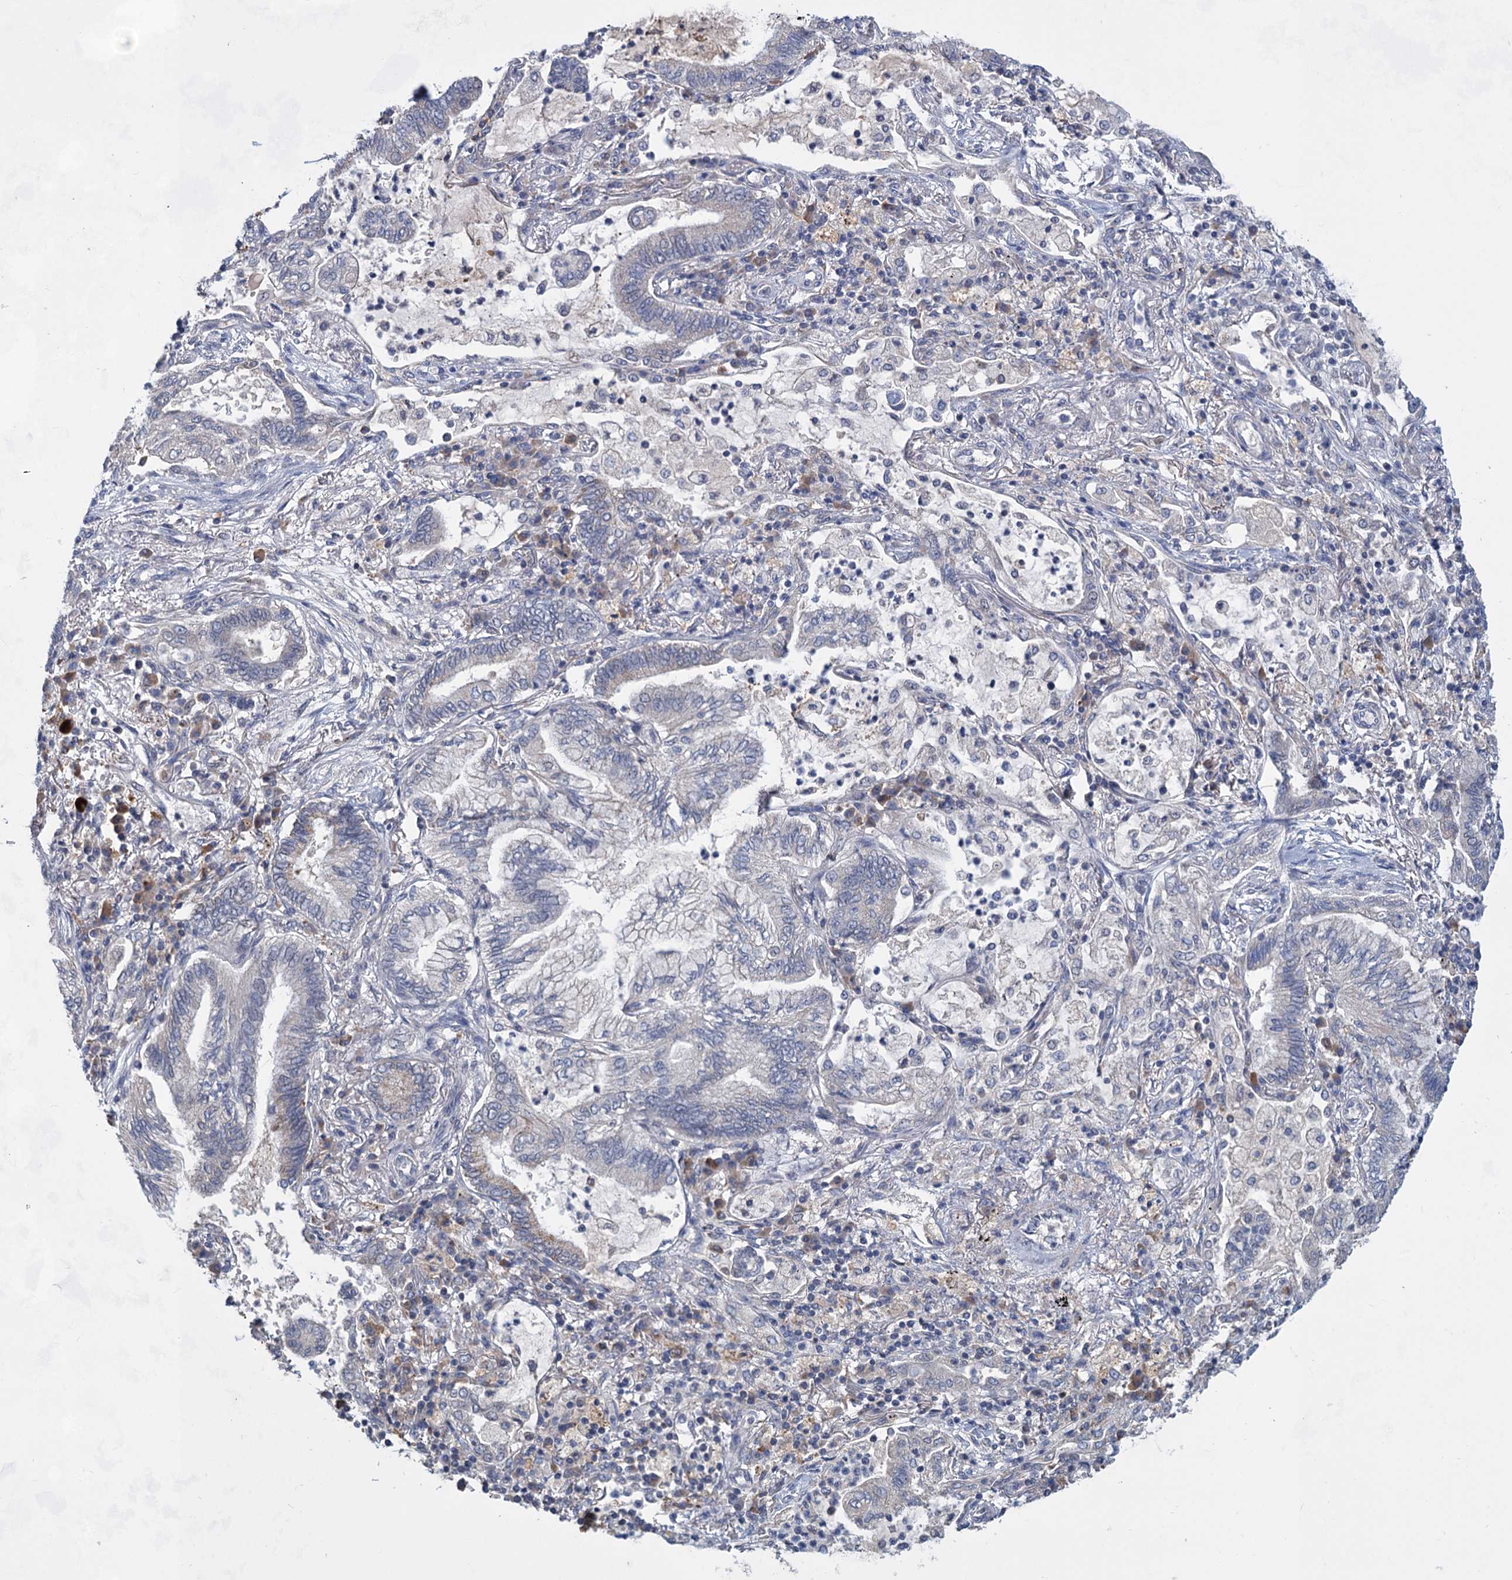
{"staining": {"intensity": "negative", "quantity": "none", "location": "none"}, "tissue": "lung cancer", "cell_type": "Tumor cells", "image_type": "cancer", "snomed": [{"axis": "morphology", "description": "Adenocarcinoma, NOS"}, {"axis": "topography", "description": "Lung"}], "caption": "A high-resolution micrograph shows IHC staining of lung cancer, which displays no significant staining in tumor cells. The staining is performed using DAB brown chromogen with nuclei counter-stained in using hematoxylin.", "gene": "TTC17", "patient": {"sex": "female", "age": 70}}